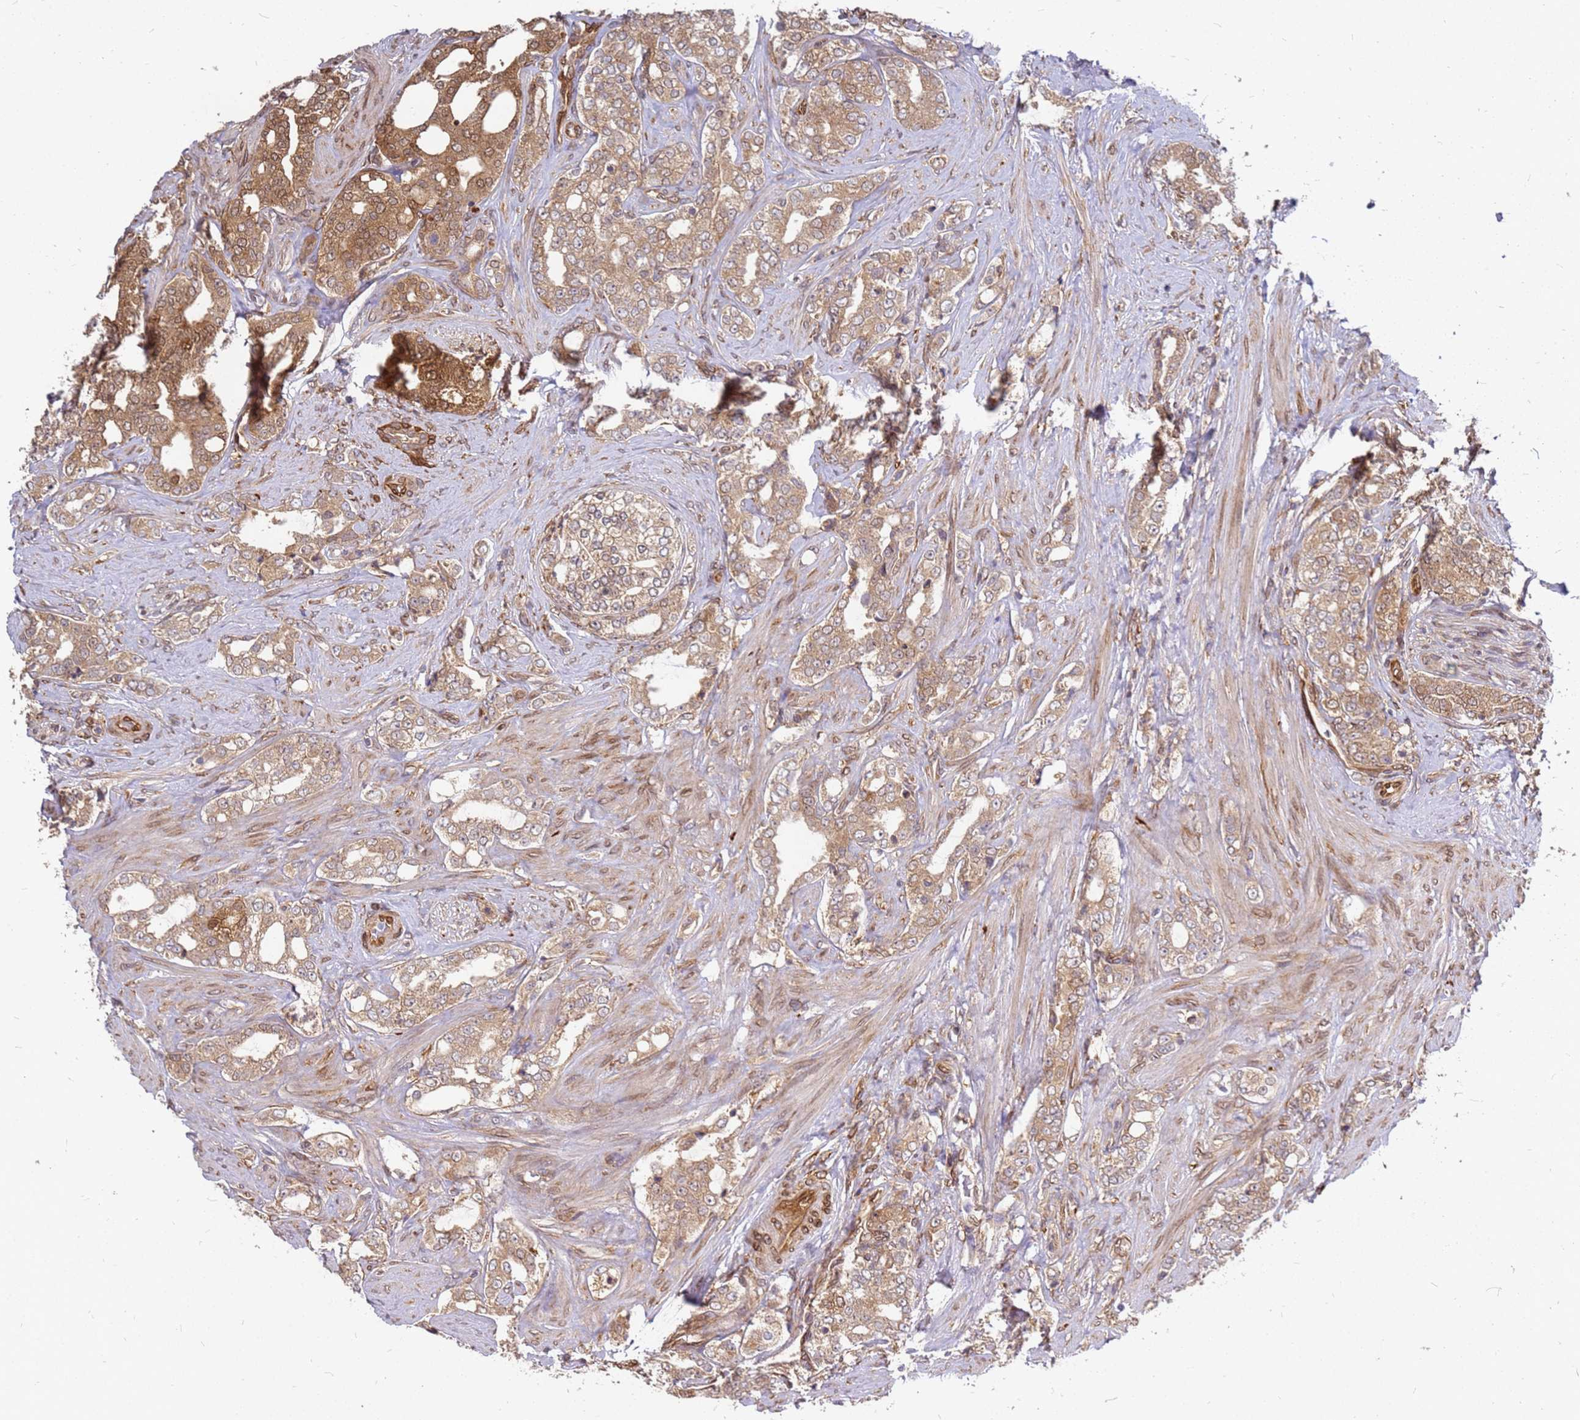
{"staining": {"intensity": "moderate", "quantity": ">75%", "location": "cytoplasmic/membranous"}, "tissue": "prostate cancer", "cell_type": "Tumor cells", "image_type": "cancer", "snomed": [{"axis": "morphology", "description": "Adenocarcinoma, High grade"}, {"axis": "topography", "description": "Prostate"}], "caption": "High-grade adenocarcinoma (prostate) stained for a protein reveals moderate cytoplasmic/membranous positivity in tumor cells.", "gene": "NUDT14", "patient": {"sex": "male", "age": 64}}